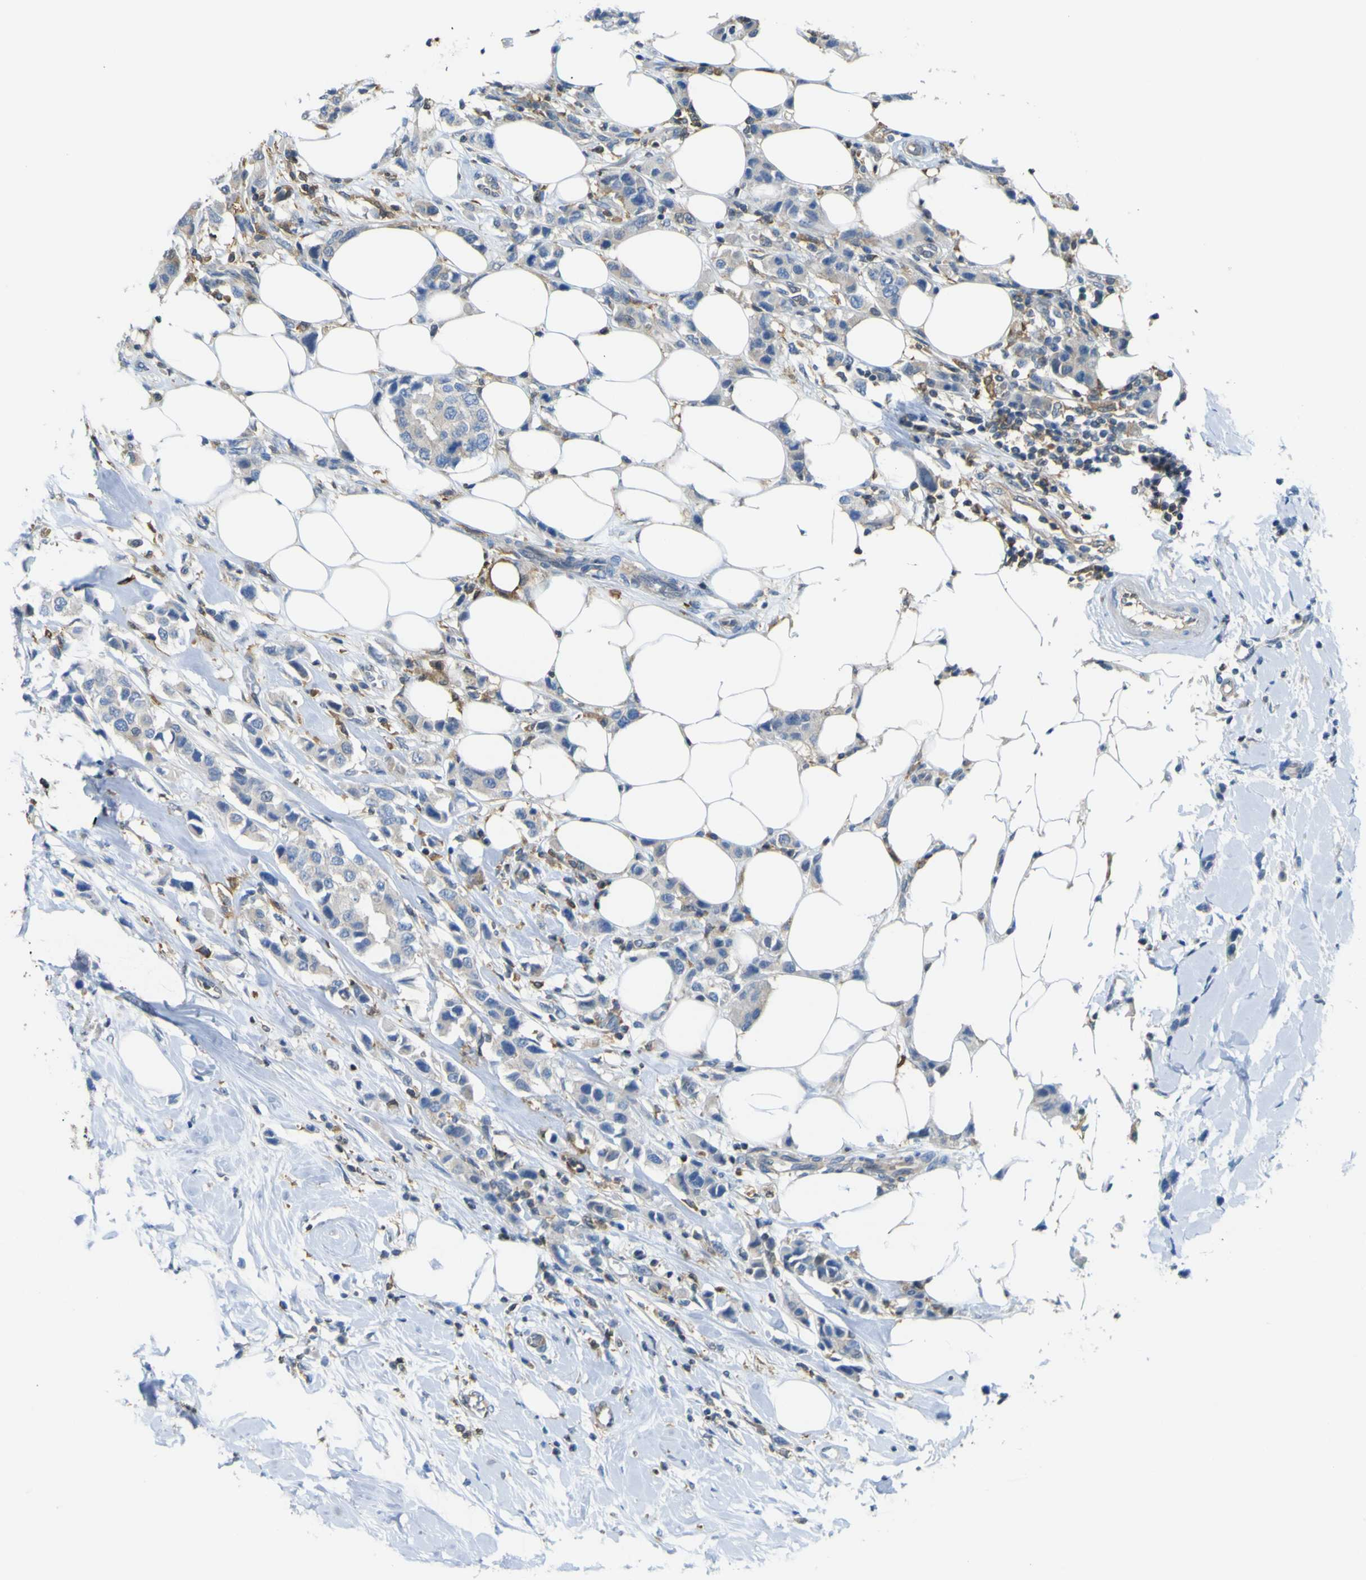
{"staining": {"intensity": "weak", "quantity": "25%-75%", "location": "cytoplasmic/membranous"}, "tissue": "breast cancer", "cell_type": "Tumor cells", "image_type": "cancer", "snomed": [{"axis": "morphology", "description": "Normal tissue, NOS"}, {"axis": "morphology", "description": "Duct carcinoma"}, {"axis": "topography", "description": "Breast"}], "caption": "Immunohistochemistry (IHC) photomicrograph of neoplastic tissue: human breast infiltrating ductal carcinoma stained using IHC exhibits low levels of weak protein expression localized specifically in the cytoplasmic/membranous of tumor cells, appearing as a cytoplasmic/membranous brown color.", "gene": "ABHD3", "patient": {"sex": "female", "age": 50}}